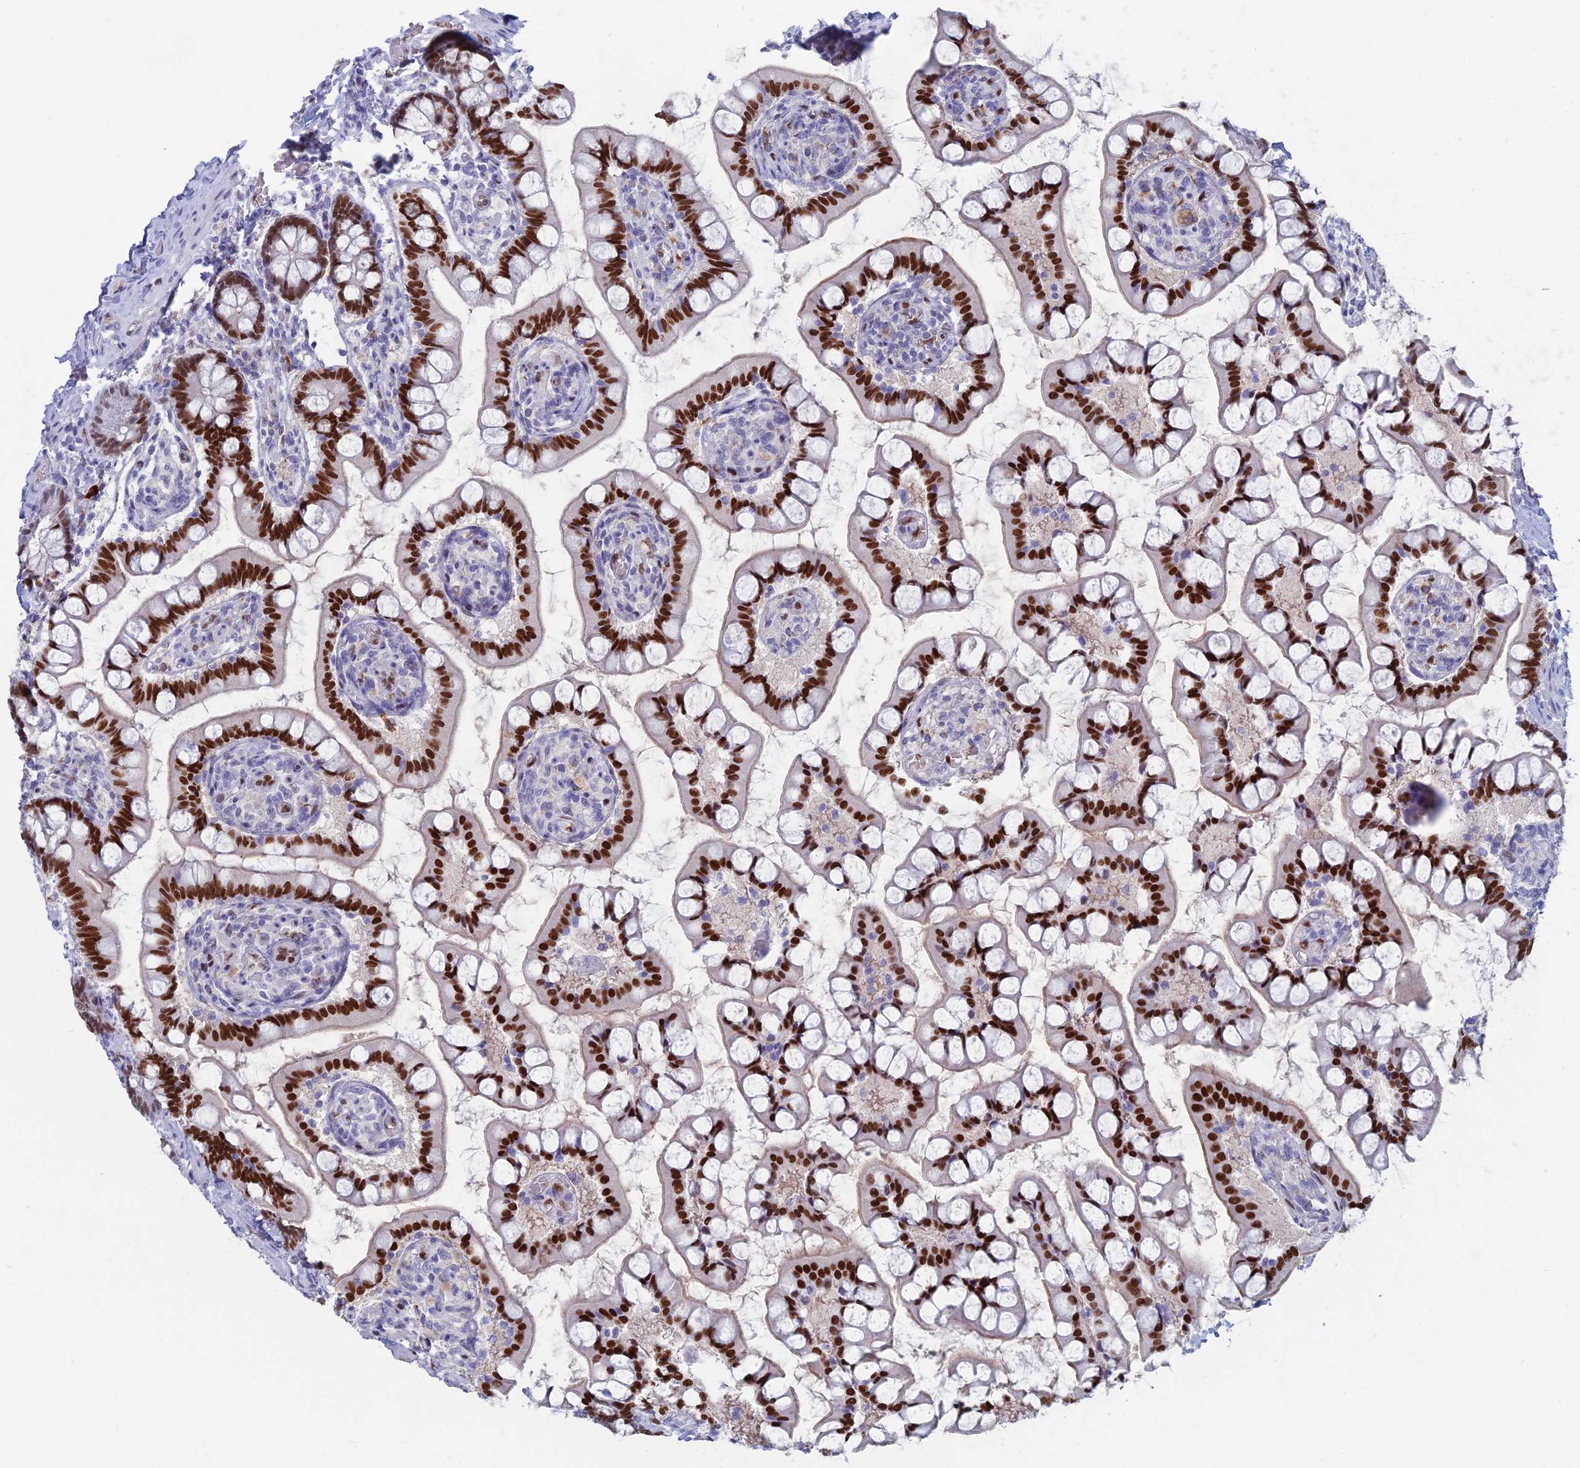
{"staining": {"intensity": "strong", "quantity": ">75%", "location": "nuclear"}, "tissue": "small intestine", "cell_type": "Glandular cells", "image_type": "normal", "snomed": [{"axis": "morphology", "description": "Normal tissue, NOS"}, {"axis": "topography", "description": "Small intestine"}], "caption": "Immunohistochemical staining of unremarkable small intestine reveals strong nuclear protein positivity in approximately >75% of glandular cells.", "gene": "NOL4L", "patient": {"sex": "male", "age": 52}}